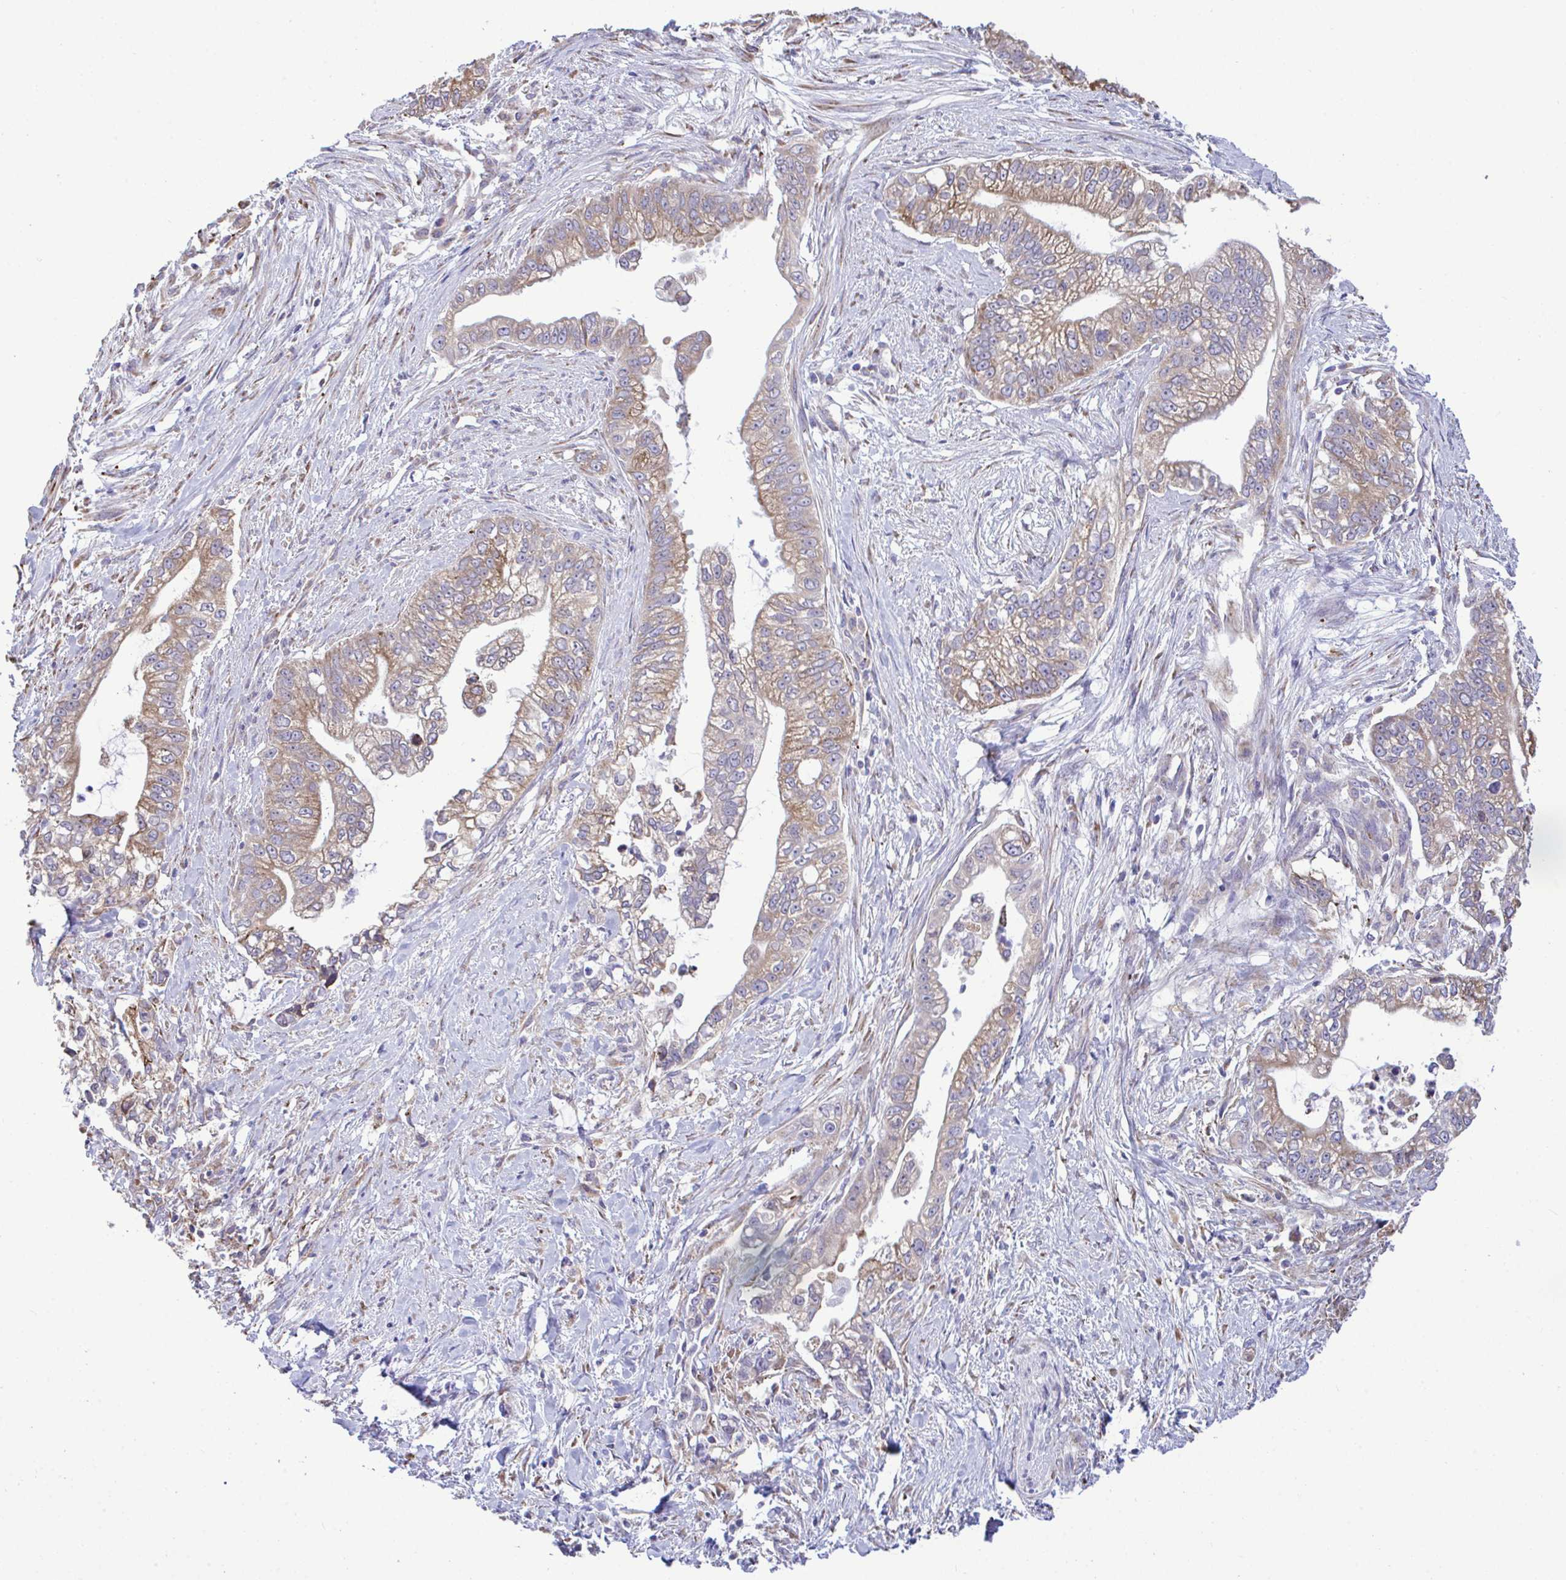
{"staining": {"intensity": "moderate", "quantity": ">75%", "location": "cytoplasmic/membranous"}, "tissue": "pancreatic cancer", "cell_type": "Tumor cells", "image_type": "cancer", "snomed": [{"axis": "morphology", "description": "Adenocarcinoma, NOS"}, {"axis": "topography", "description": "Pancreas"}], "caption": "An image of pancreatic cancer (adenocarcinoma) stained for a protein shows moderate cytoplasmic/membranous brown staining in tumor cells.", "gene": "PIGK", "patient": {"sex": "male", "age": 70}}